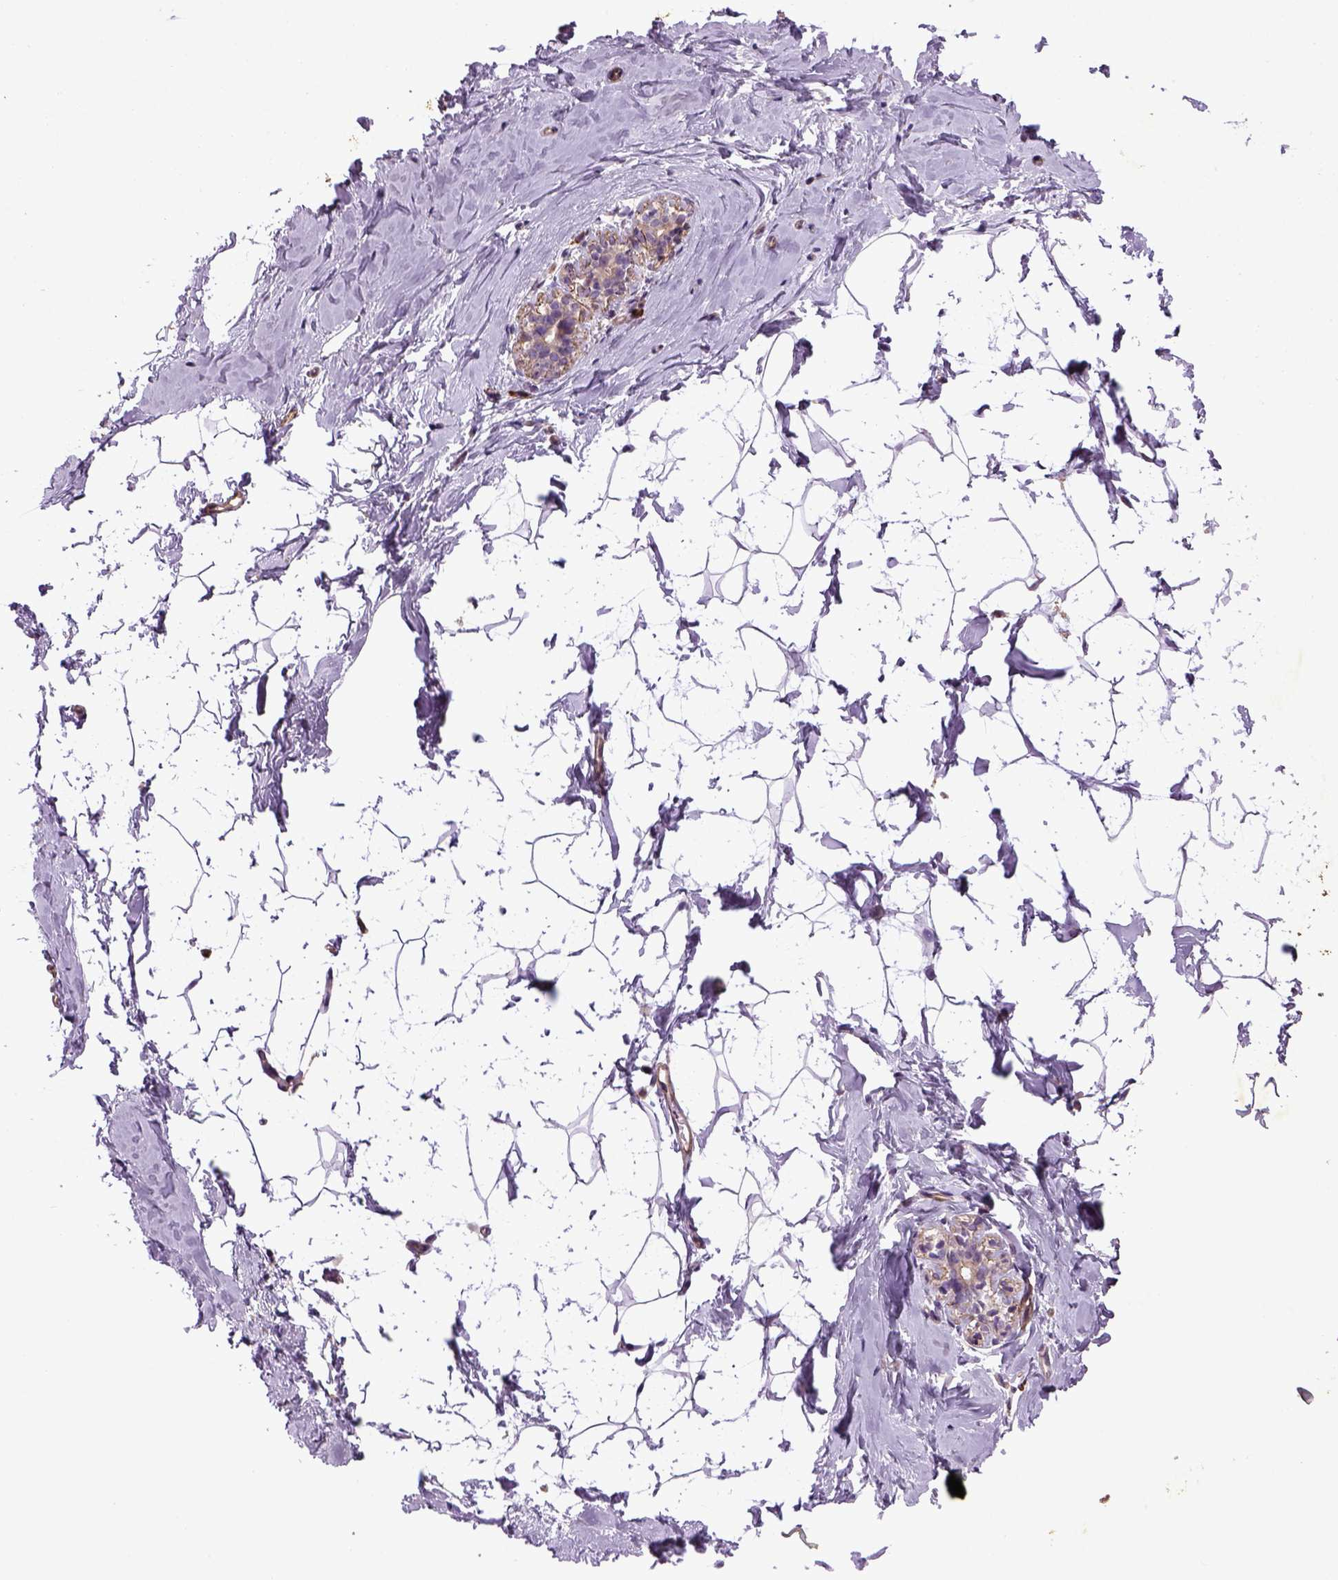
{"staining": {"intensity": "negative", "quantity": "none", "location": "none"}, "tissue": "breast", "cell_type": "Adipocytes", "image_type": "normal", "snomed": [{"axis": "morphology", "description": "Normal tissue, NOS"}, {"axis": "topography", "description": "Breast"}], "caption": "Immunohistochemistry histopathology image of normal breast: human breast stained with DAB (3,3'-diaminobenzidine) demonstrates no significant protein expression in adipocytes.", "gene": "TPRG1", "patient": {"sex": "female", "age": 32}}